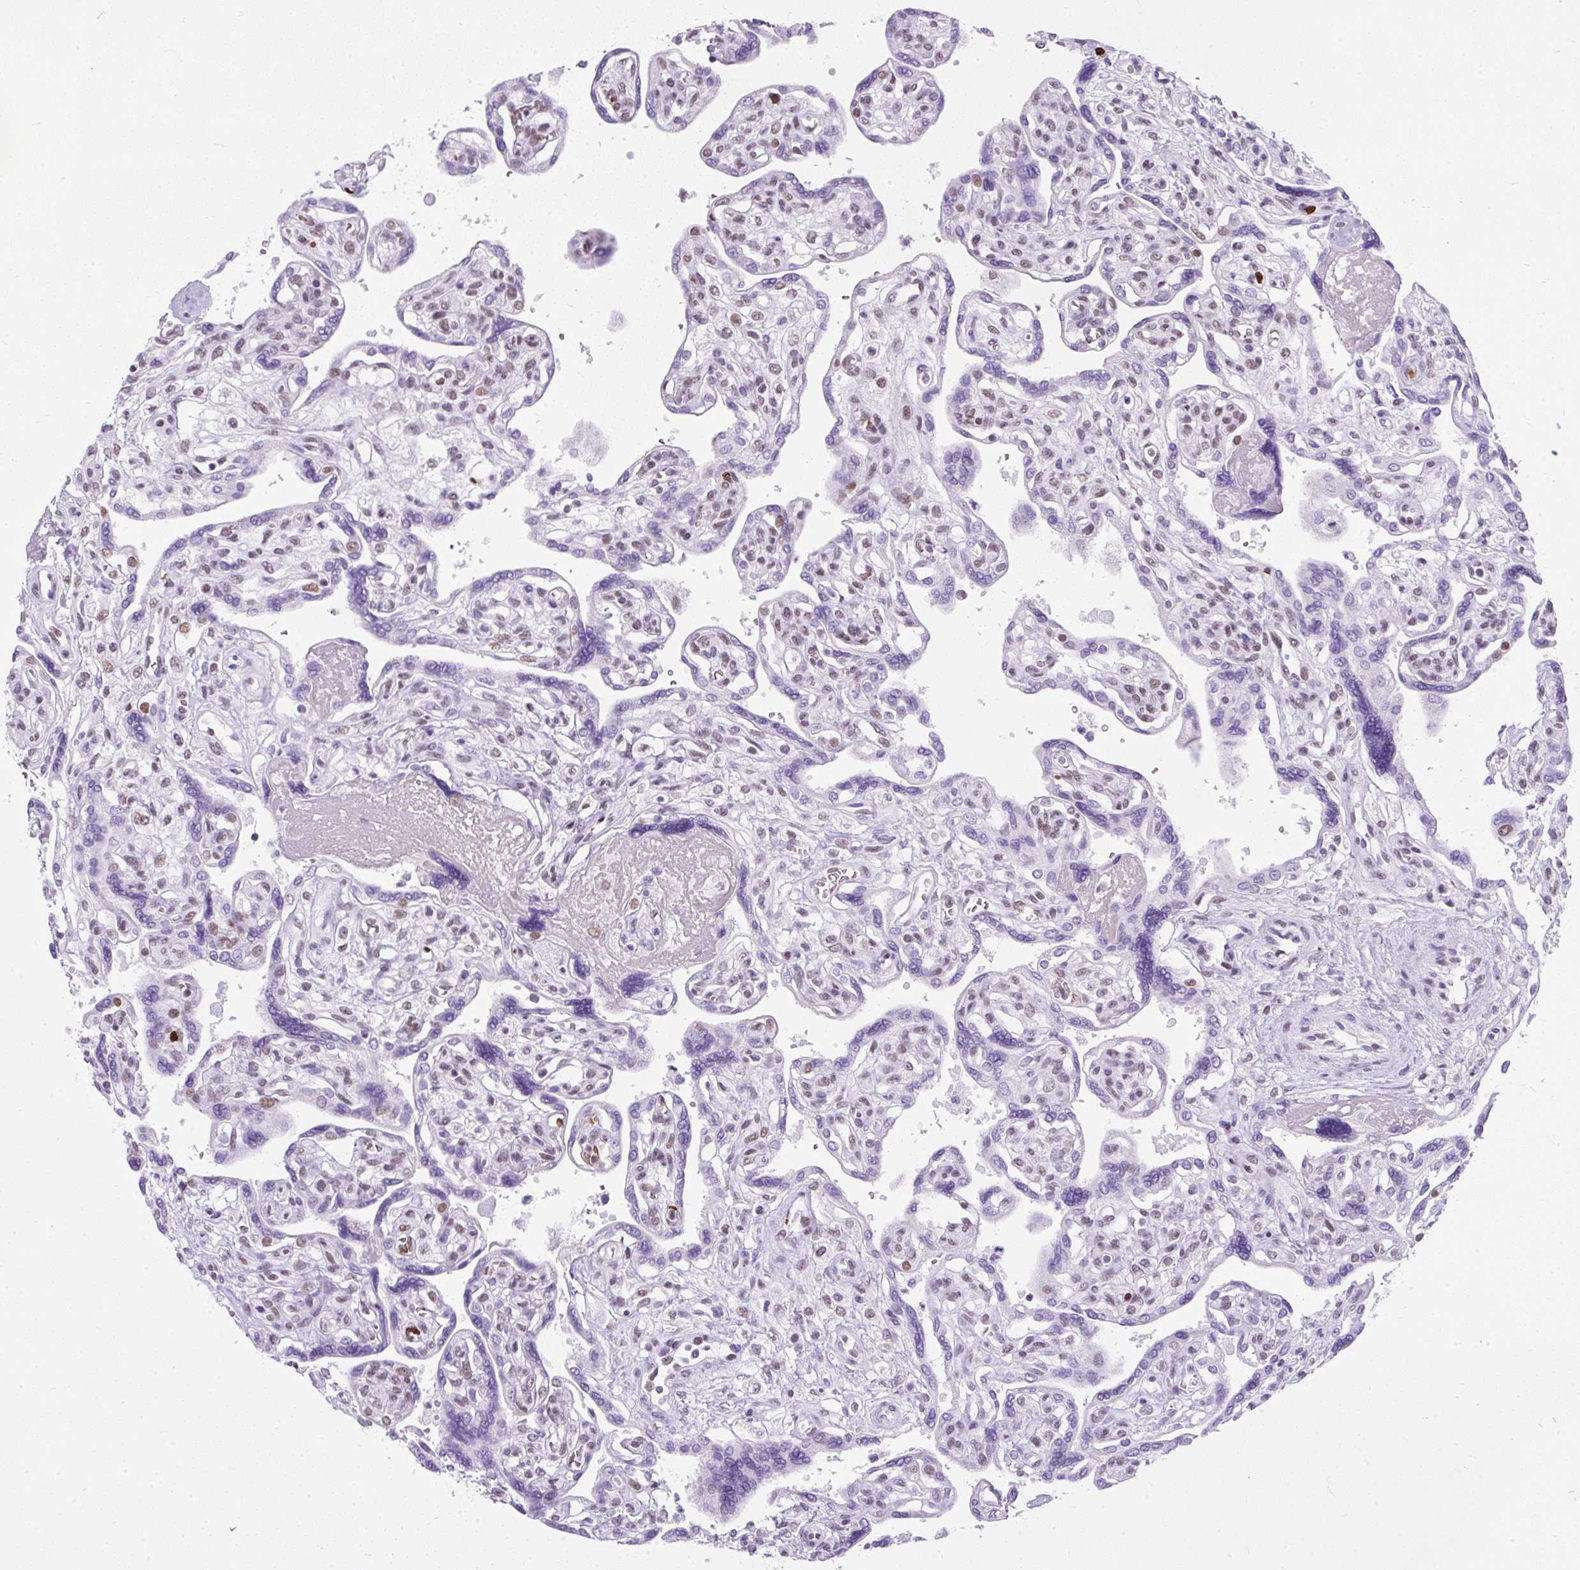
{"staining": {"intensity": "negative", "quantity": "none", "location": "none"}, "tissue": "placenta", "cell_type": "Decidual cells", "image_type": "normal", "snomed": [{"axis": "morphology", "description": "Normal tissue, NOS"}, {"axis": "topography", "description": "Placenta"}], "caption": "DAB (3,3'-diaminobenzidine) immunohistochemical staining of normal human placenta displays no significant positivity in decidual cells. (DAB immunohistochemistry visualized using brightfield microscopy, high magnification).", "gene": "PLCXD2", "patient": {"sex": "female", "age": 39}}